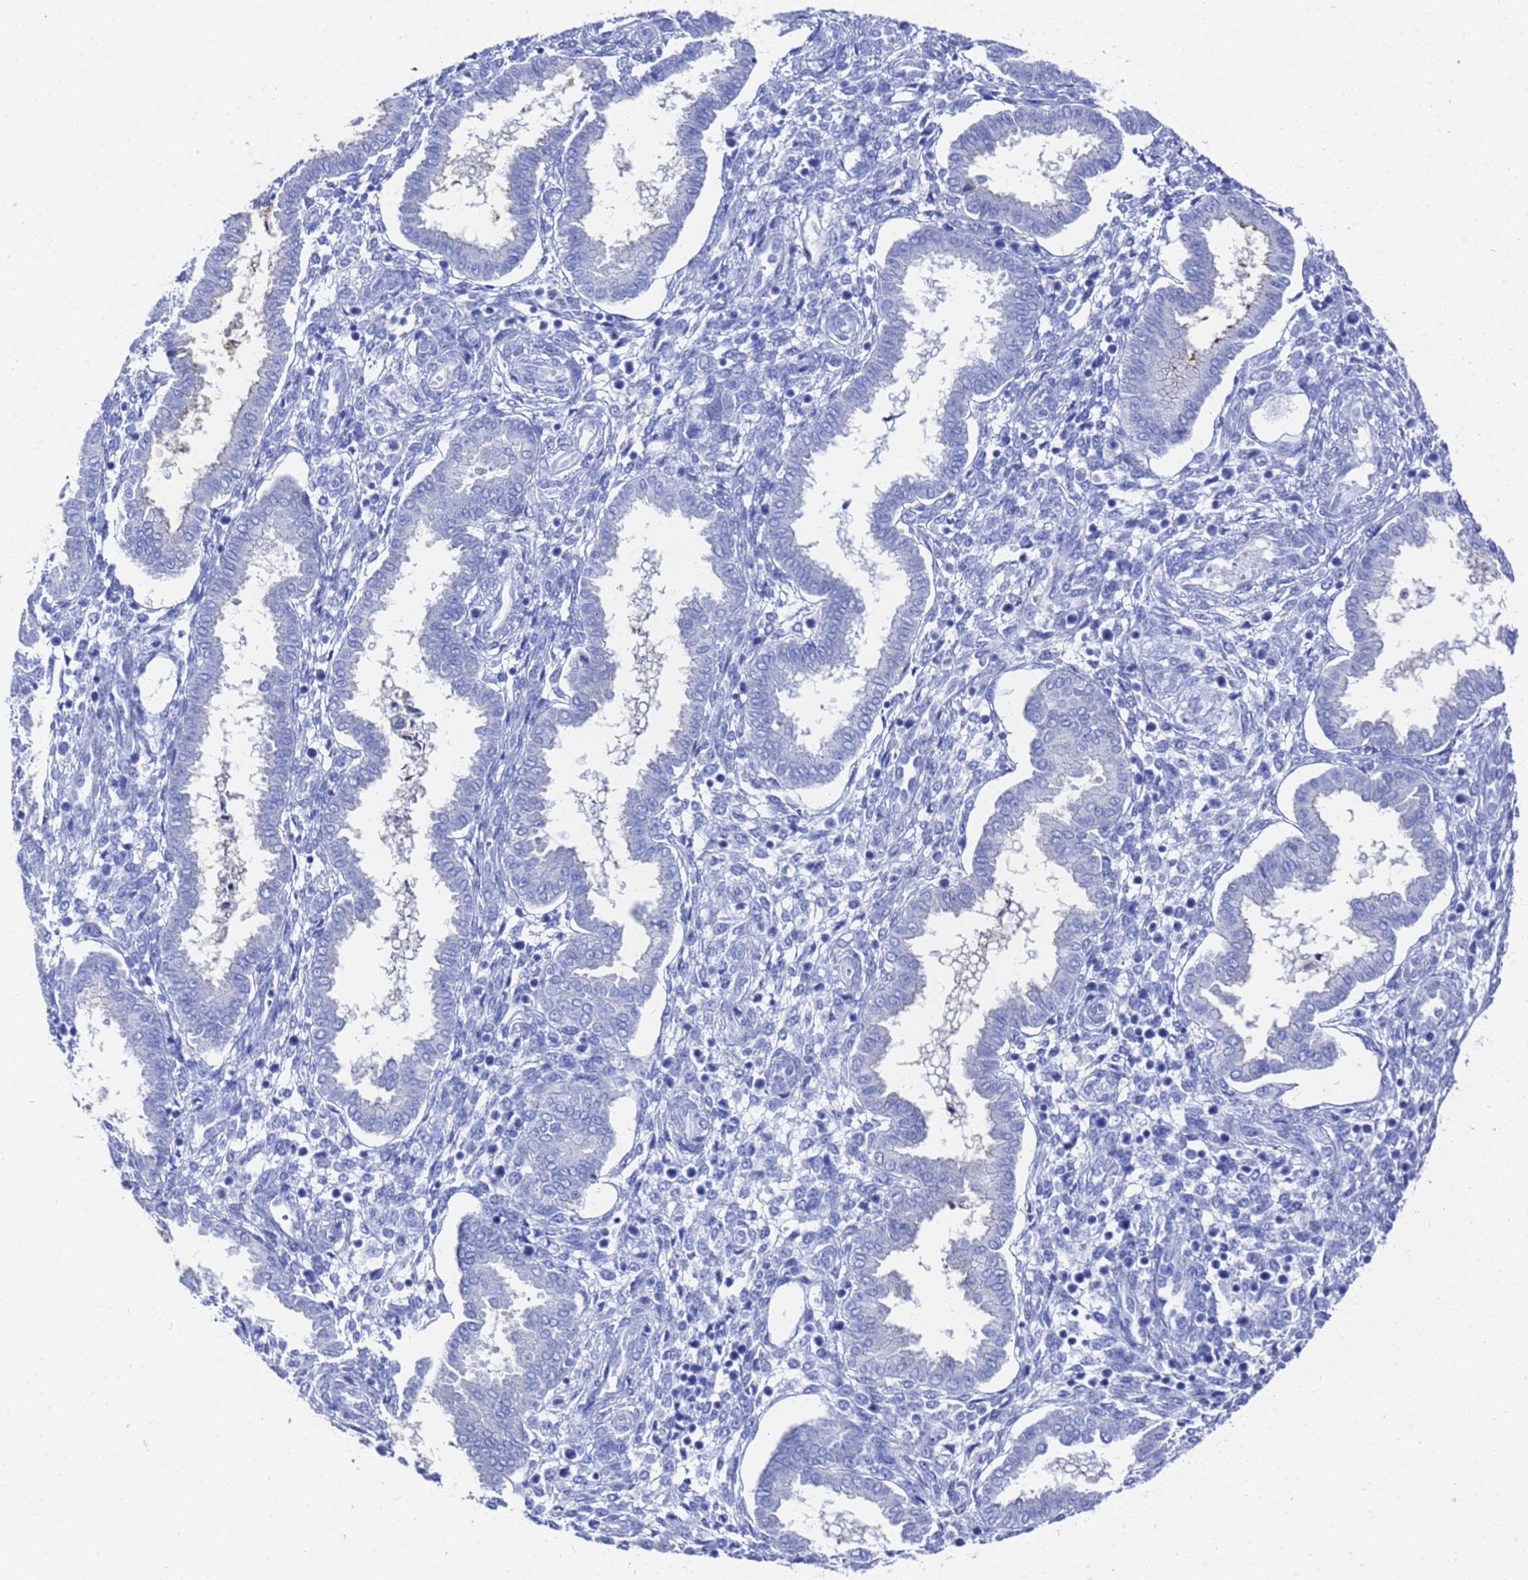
{"staining": {"intensity": "negative", "quantity": "none", "location": "none"}, "tissue": "endometrium", "cell_type": "Cells in endometrial stroma", "image_type": "normal", "snomed": [{"axis": "morphology", "description": "Normal tissue, NOS"}, {"axis": "topography", "description": "Endometrium"}], "caption": "A high-resolution histopathology image shows immunohistochemistry staining of benign endometrium, which displays no significant staining in cells in endometrial stroma. (DAB (3,3'-diaminobenzidine) IHC visualized using brightfield microscopy, high magnification).", "gene": "GGT1", "patient": {"sex": "female", "age": 24}}